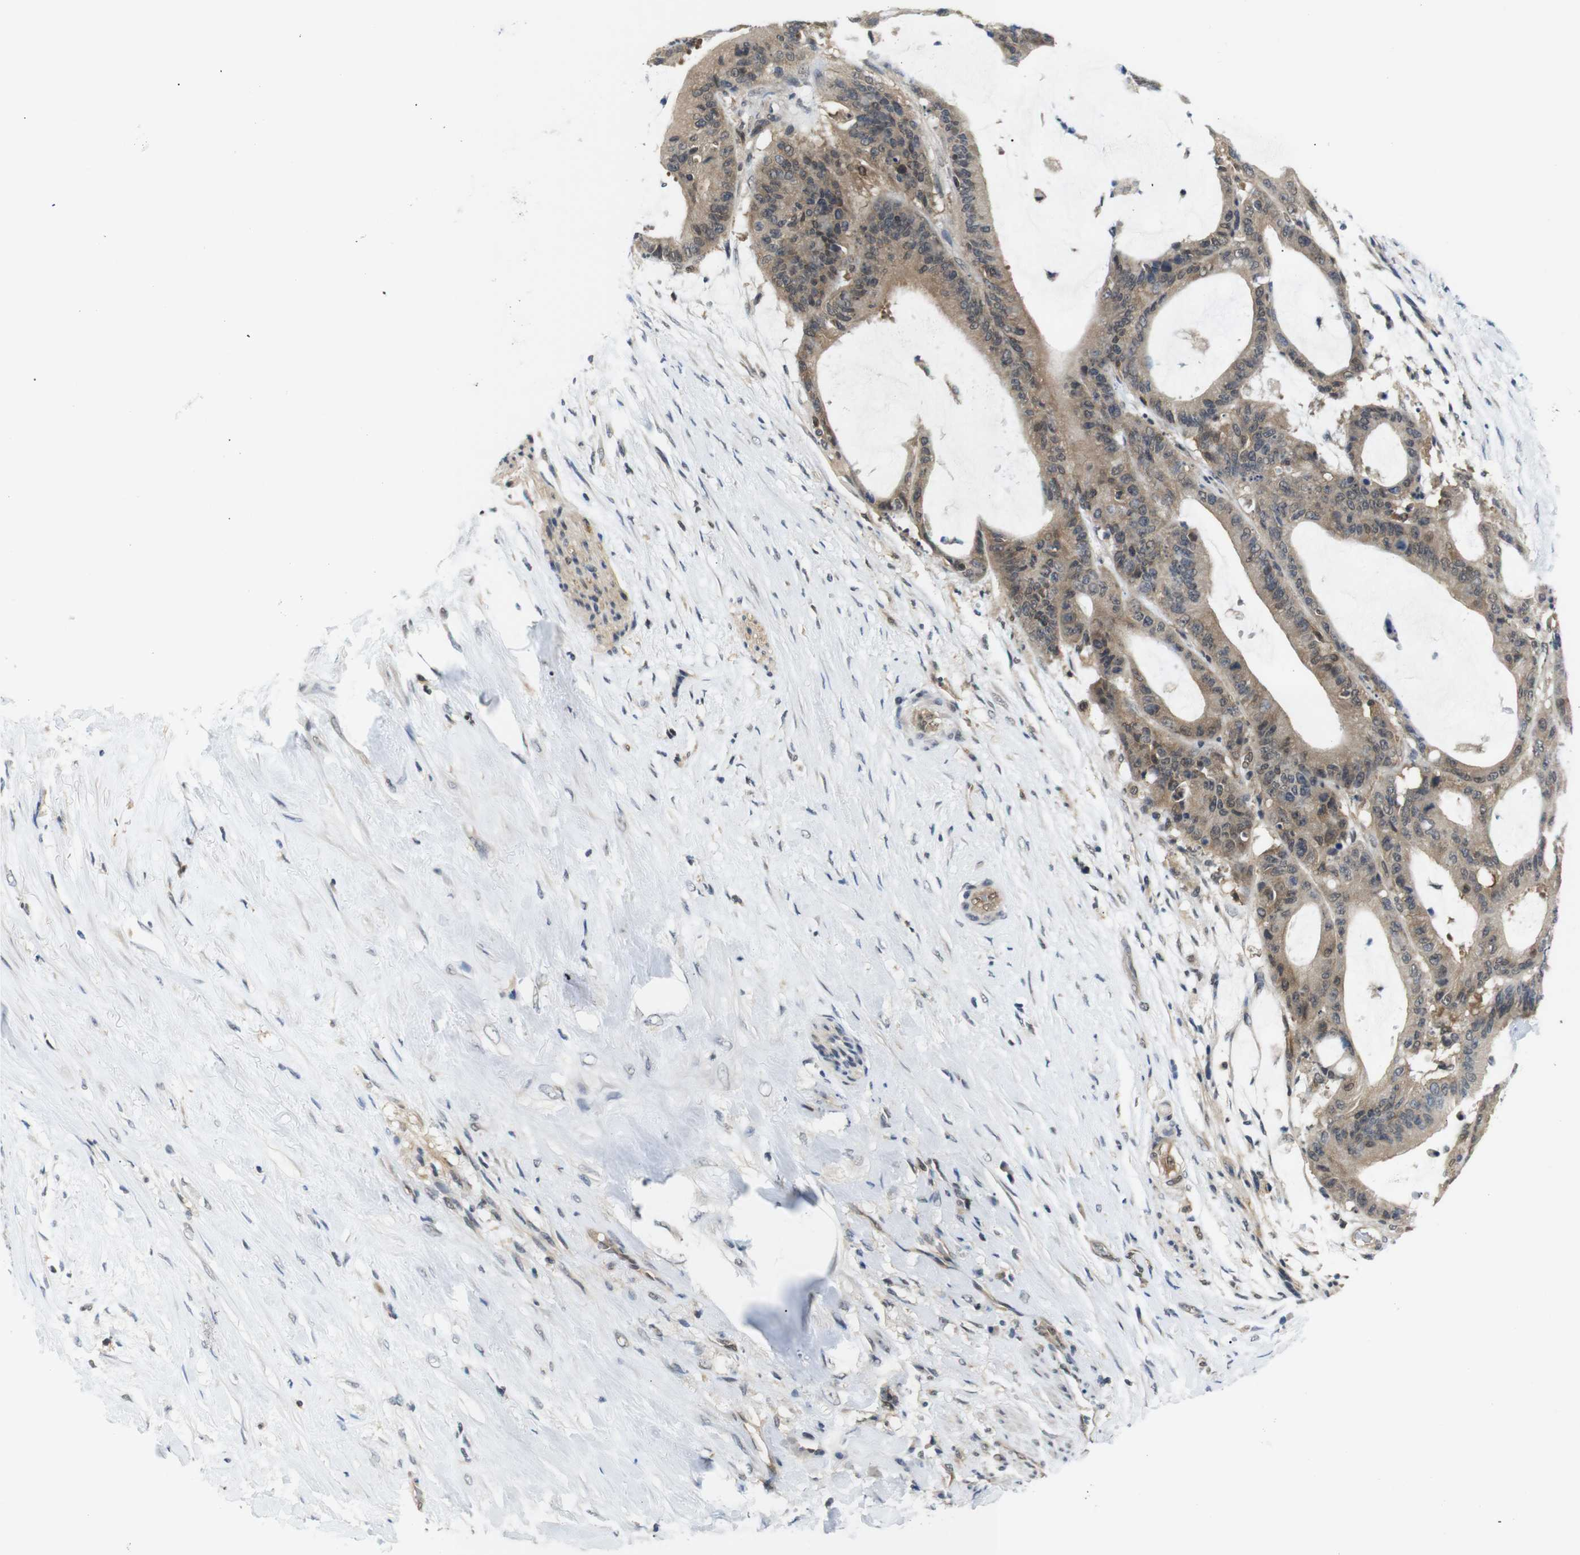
{"staining": {"intensity": "moderate", "quantity": ">75%", "location": "cytoplasmic/membranous"}, "tissue": "liver cancer", "cell_type": "Tumor cells", "image_type": "cancer", "snomed": [{"axis": "morphology", "description": "Cholangiocarcinoma"}, {"axis": "topography", "description": "Liver"}], "caption": "Human cholangiocarcinoma (liver) stained with a brown dye shows moderate cytoplasmic/membranous positive positivity in about >75% of tumor cells.", "gene": "UBXN1", "patient": {"sex": "female", "age": 73}}